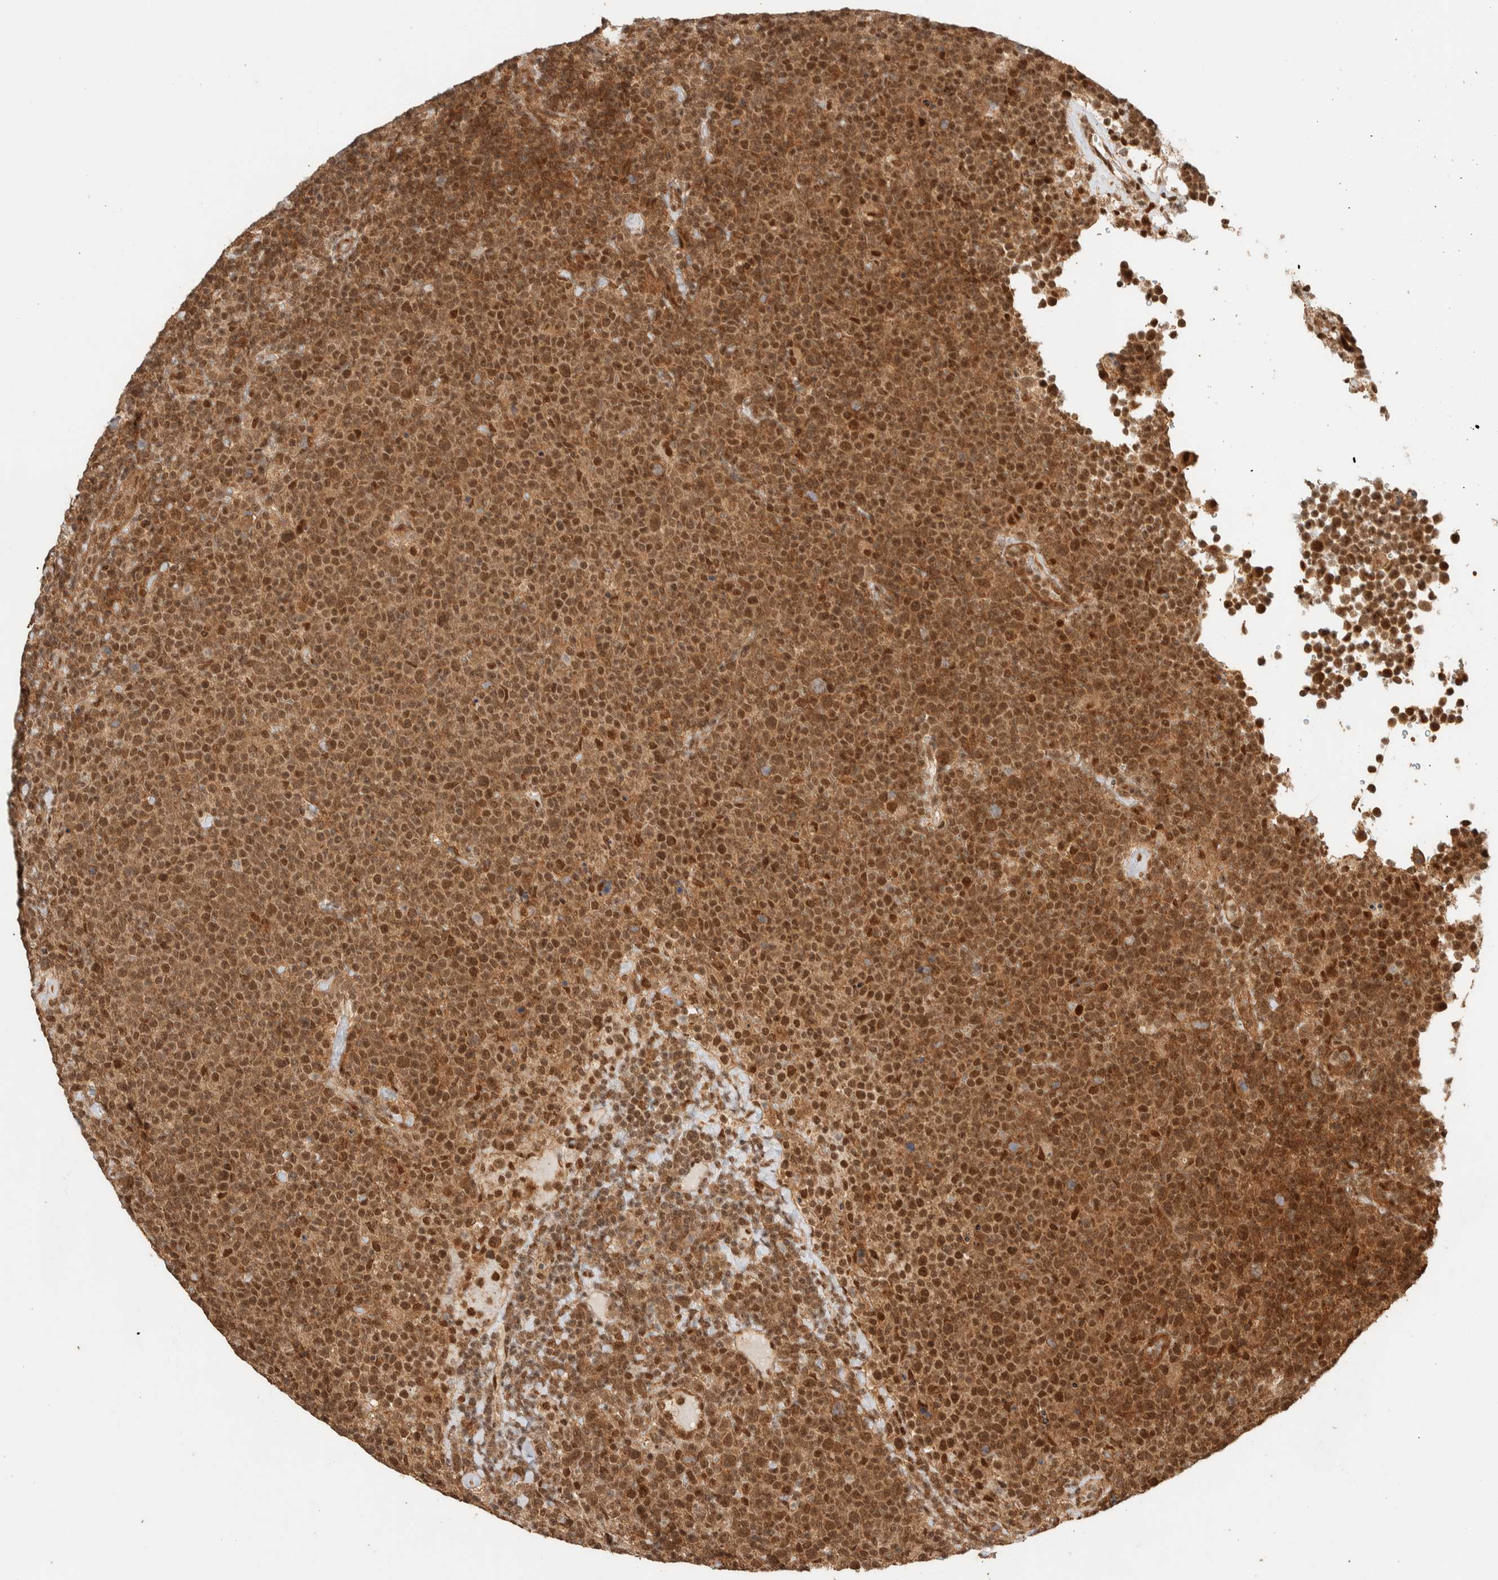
{"staining": {"intensity": "moderate", "quantity": ">75%", "location": "cytoplasmic/membranous,nuclear"}, "tissue": "lymphoma", "cell_type": "Tumor cells", "image_type": "cancer", "snomed": [{"axis": "morphology", "description": "Malignant lymphoma, non-Hodgkin's type, High grade"}, {"axis": "topography", "description": "Lymph node"}], "caption": "Lymphoma was stained to show a protein in brown. There is medium levels of moderate cytoplasmic/membranous and nuclear expression in approximately >75% of tumor cells. The staining was performed using DAB (3,3'-diaminobenzidine), with brown indicating positive protein expression. Nuclei are stained blue with hematoxylin.", "gene": "ZBTB2", "patient": {"sex": "male", "age": 61}}